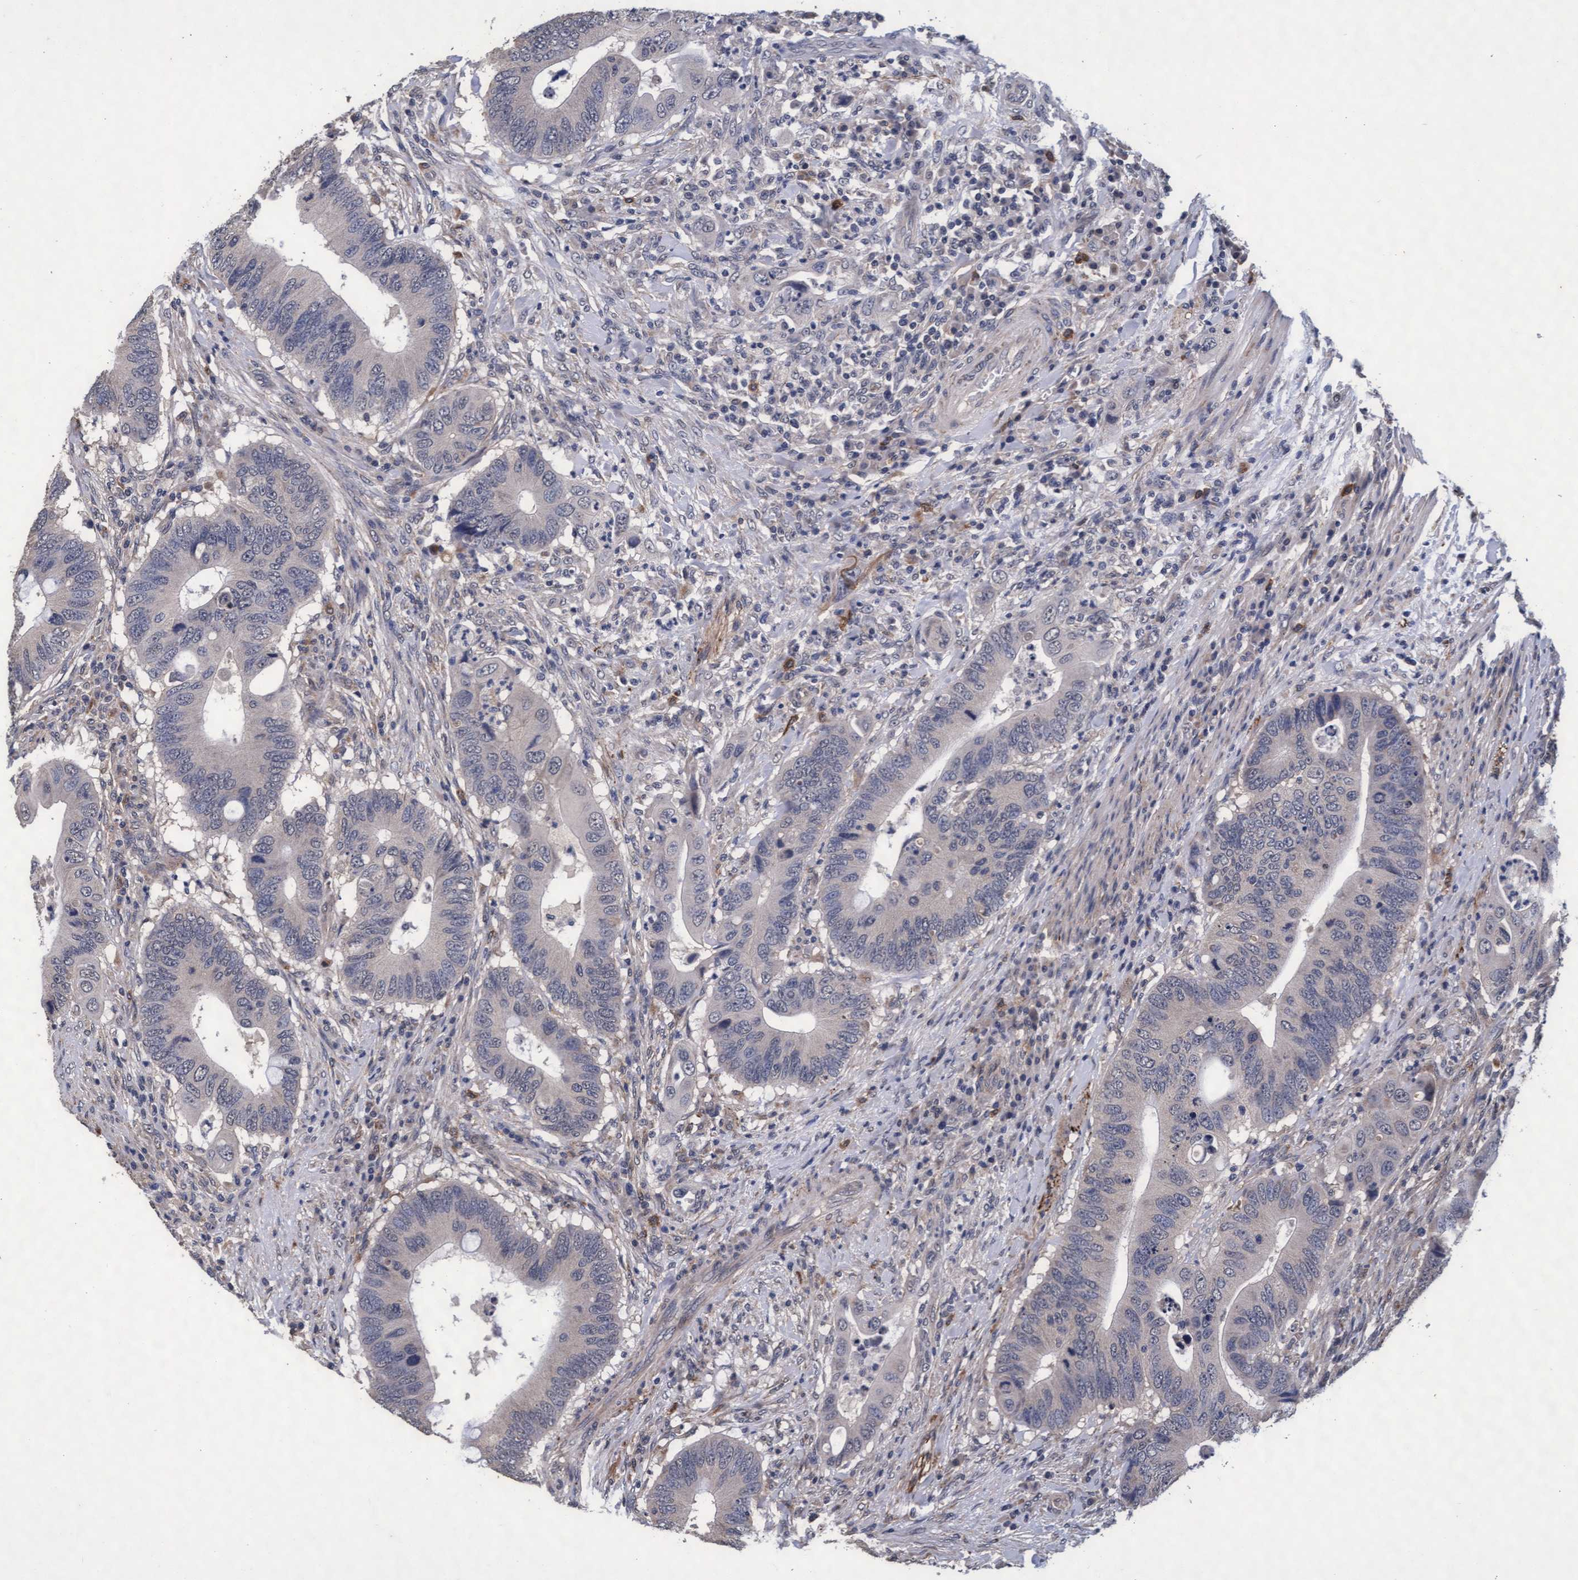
{"staining": {"intensity": "negative", "quantity": "none", "location": "none"}, "tissue": "colorectal cancer", "cell_type": "Tumor cells", "image_type": "cancer", "snomed": [{"axis": "morphology", "description": "Adenocarcinoma, NOS"}, {"axis": "topography", "description": "Colon"}], "caption": "High power microscopy photomicrograph of an IHC micrograph of colorectal cancer (adenocarcinoma), revealing no significant positivity in tumor cells. (DAB immunohistochemistry visualized using brightfield microscopy, high magnification).", "gene": "CPQ", "patient": {"sex": "male", "age": 71}}